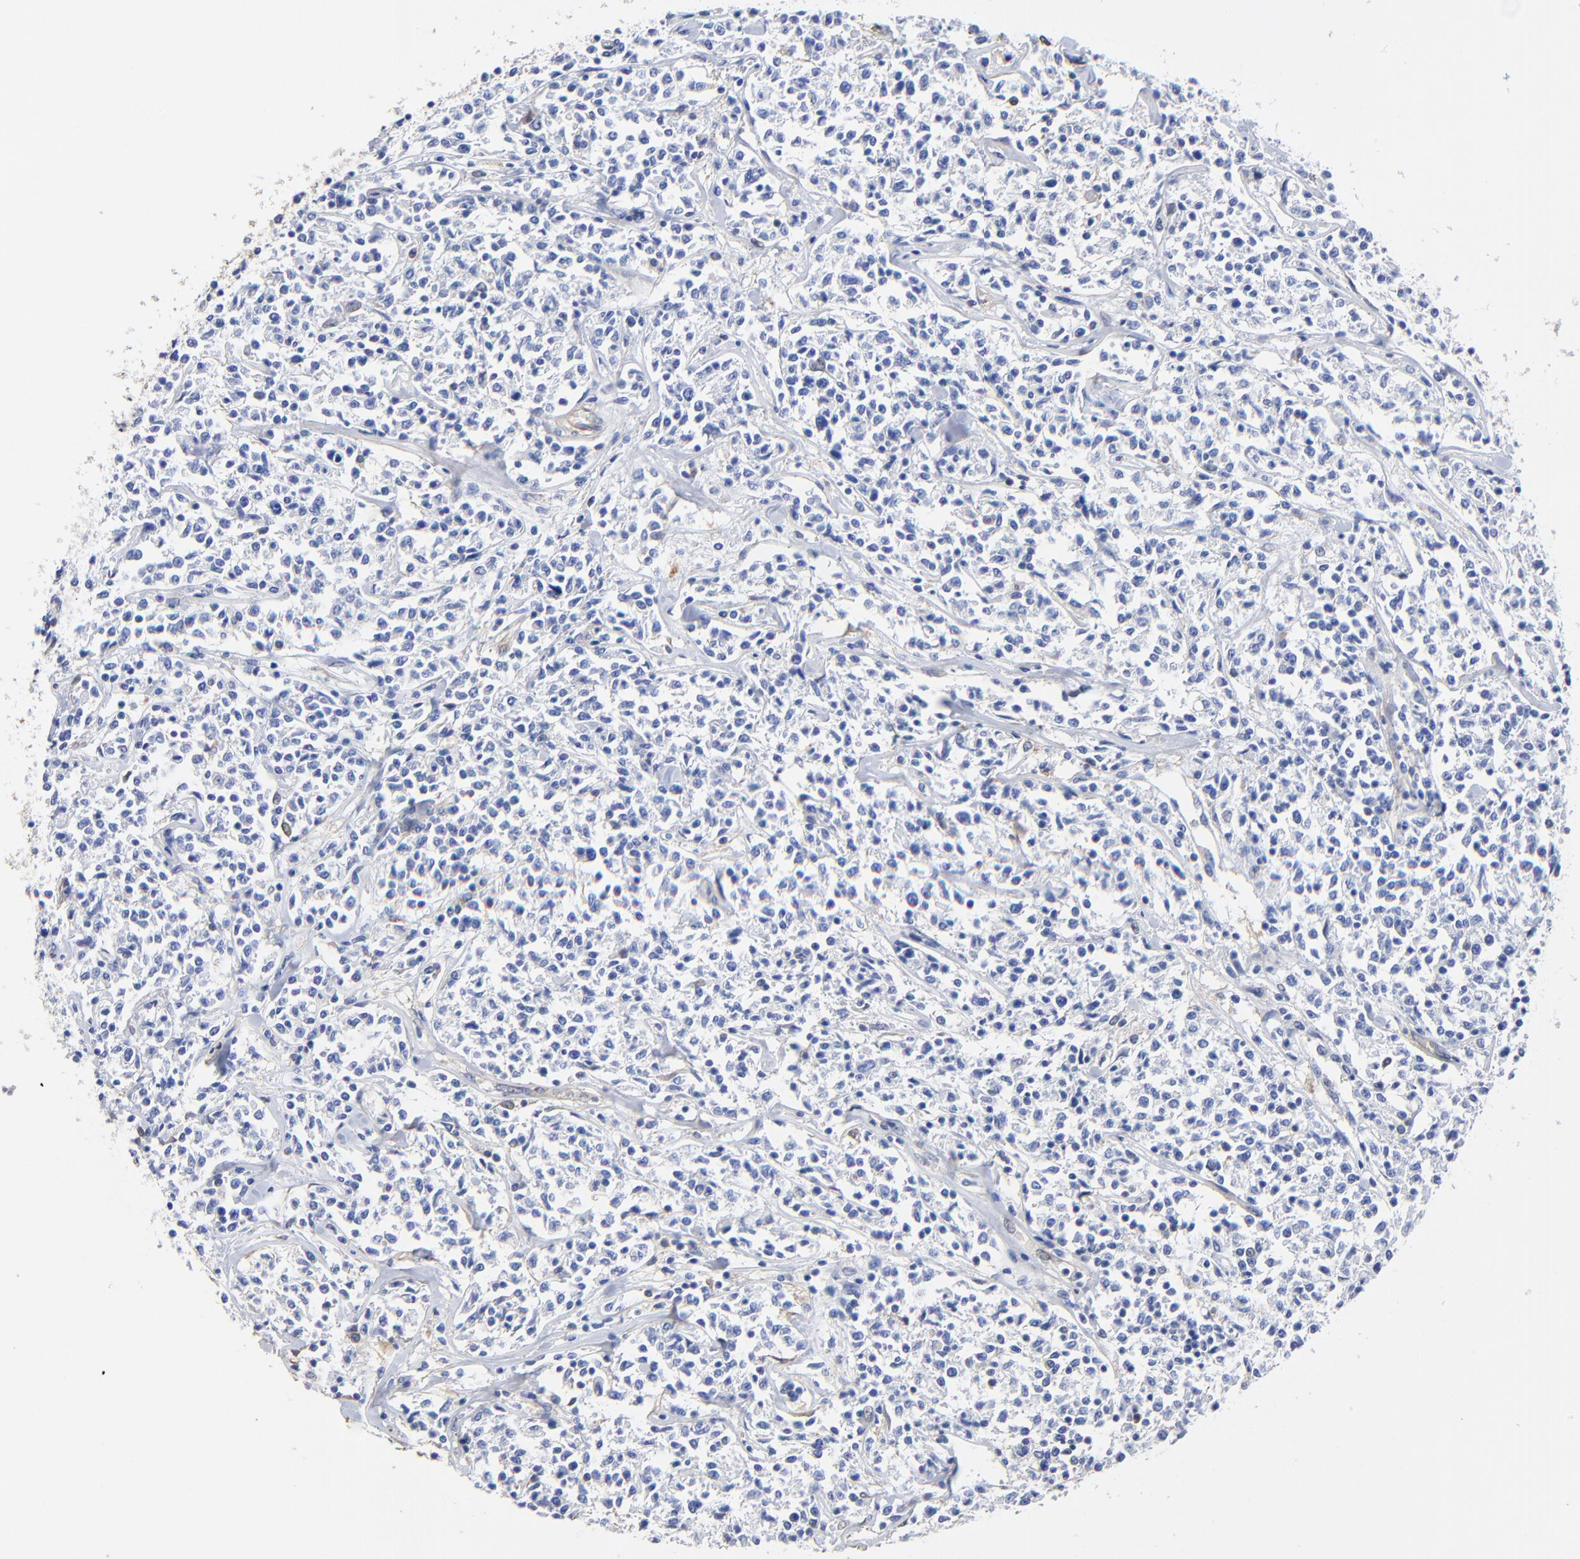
{"staining": {"intensity": "negative", "quantity": "none", "location": "none"}, "tissue": "lymphoma", "cell_type": "Tumor cells", "image_type": "cancer", "snomed": [{"axis": "morphology", "description": "Malignant lymphoma, non-Hodgkin's type, Low grade"}, {"axis": "topography", "description": "Small intestine"}], "caption": "High magnification brightfield microscopy of lymphoma stained with DAB (3,3'-diaminobenzidine) (brown) and counterstained with hematoxylin (blue): tumor cells show no significant staining.", "gene": "TAGLN2", "patient": {"sex": "female", "age": 59}}